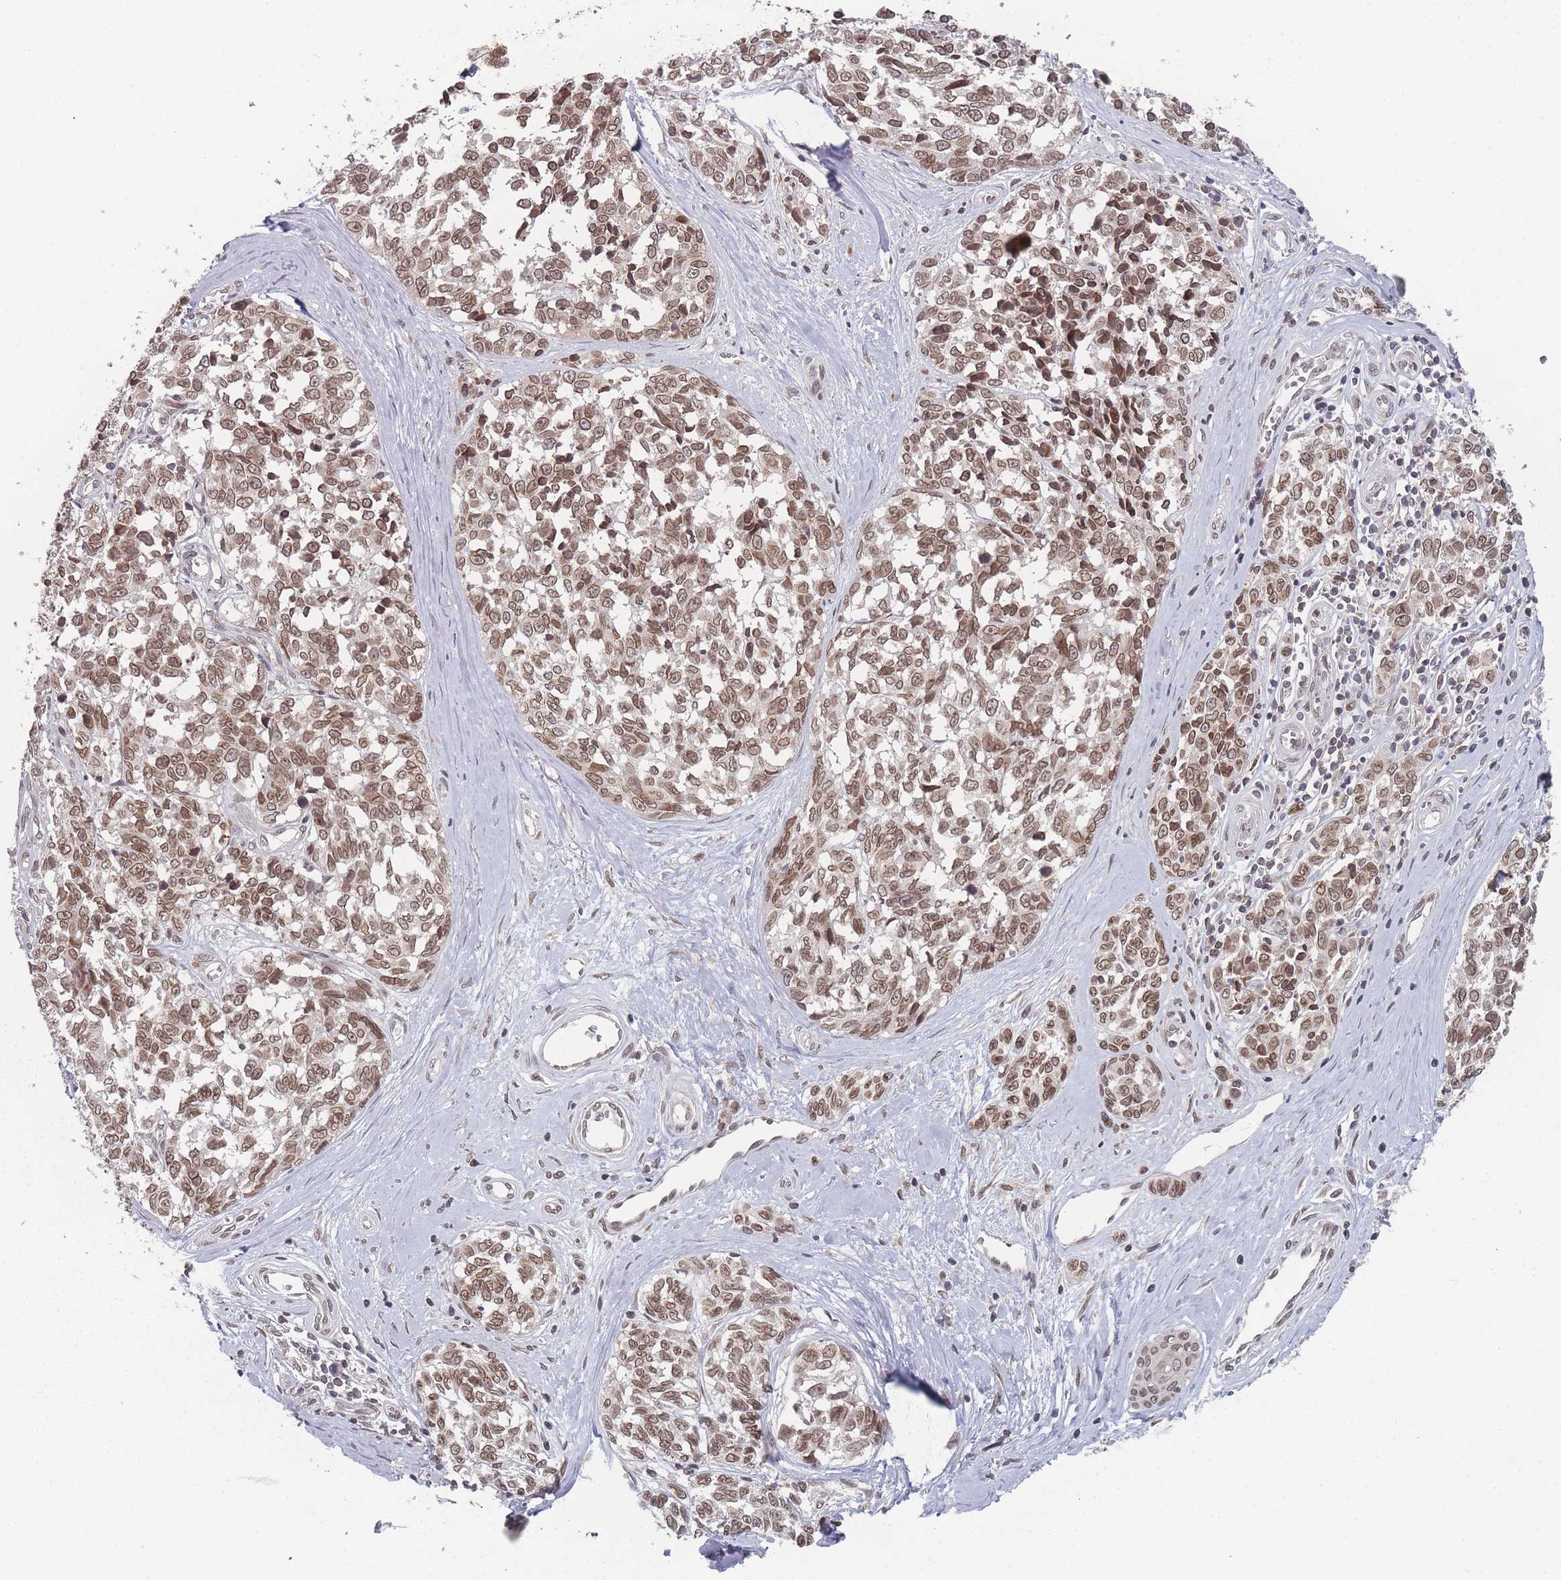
{"staining": {"intensity": "moderate", "quantity": ">75%", "location": "cytoplasmic/membranous,nuclear"}, "tissue": "melanoma", "cell_type": "Tumor cells", "image_type": "cancer", "snomed": [{"axis": "morphology", "description": "Normal tissue, NOS"}, {"axis": "morphology", "description": "Malignant melanoma, NOS"}, {"axis": "topography", "description": "Skin"}], "caption": "The immunohistochemical stain labels moderate cytoplasmic/membranous and nuclear positivity in tumor cells of malignant melanoma tissue.", "gene": "TBC1D25", "patient": {"sex": "female", "age": 64}}